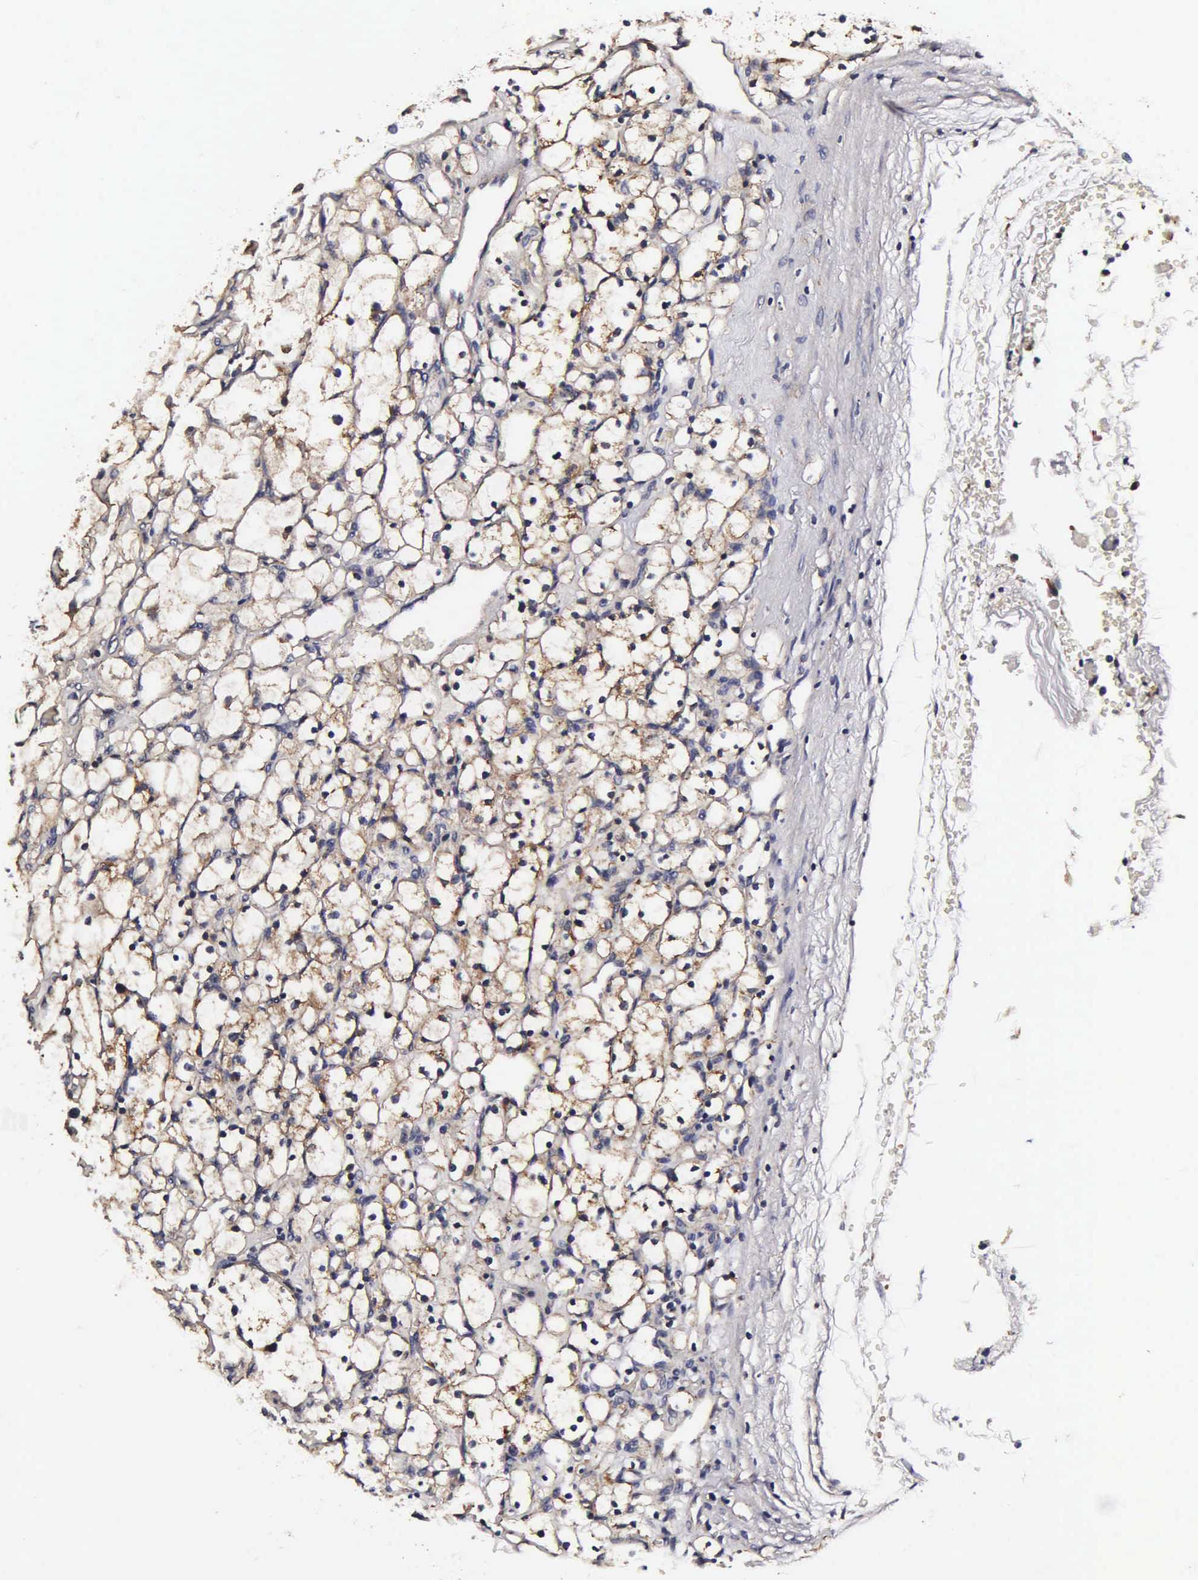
{"staining": {"intensity": "weak", "quantity": ">75%", "location": "cytoplasmic/membranous"}, "tissue": "renal cancer", "cell_type": "Tumor cells", "image_type": "cancer", "snomed": [{"axis": "morphology", "description": "Adenocarcinoma, NOS"}, {"axis": "topography", "description": "Kidney"}], "caption": "The immunohistochemical stain shows weak cytoplasmic/membranous positivity in tumor cells of renal cancer tissue. (Brightfield microscopy of DAB IHC at high magnification).", "gene": "PSMA3", "patient": {"sex": "female", "age": 83}}